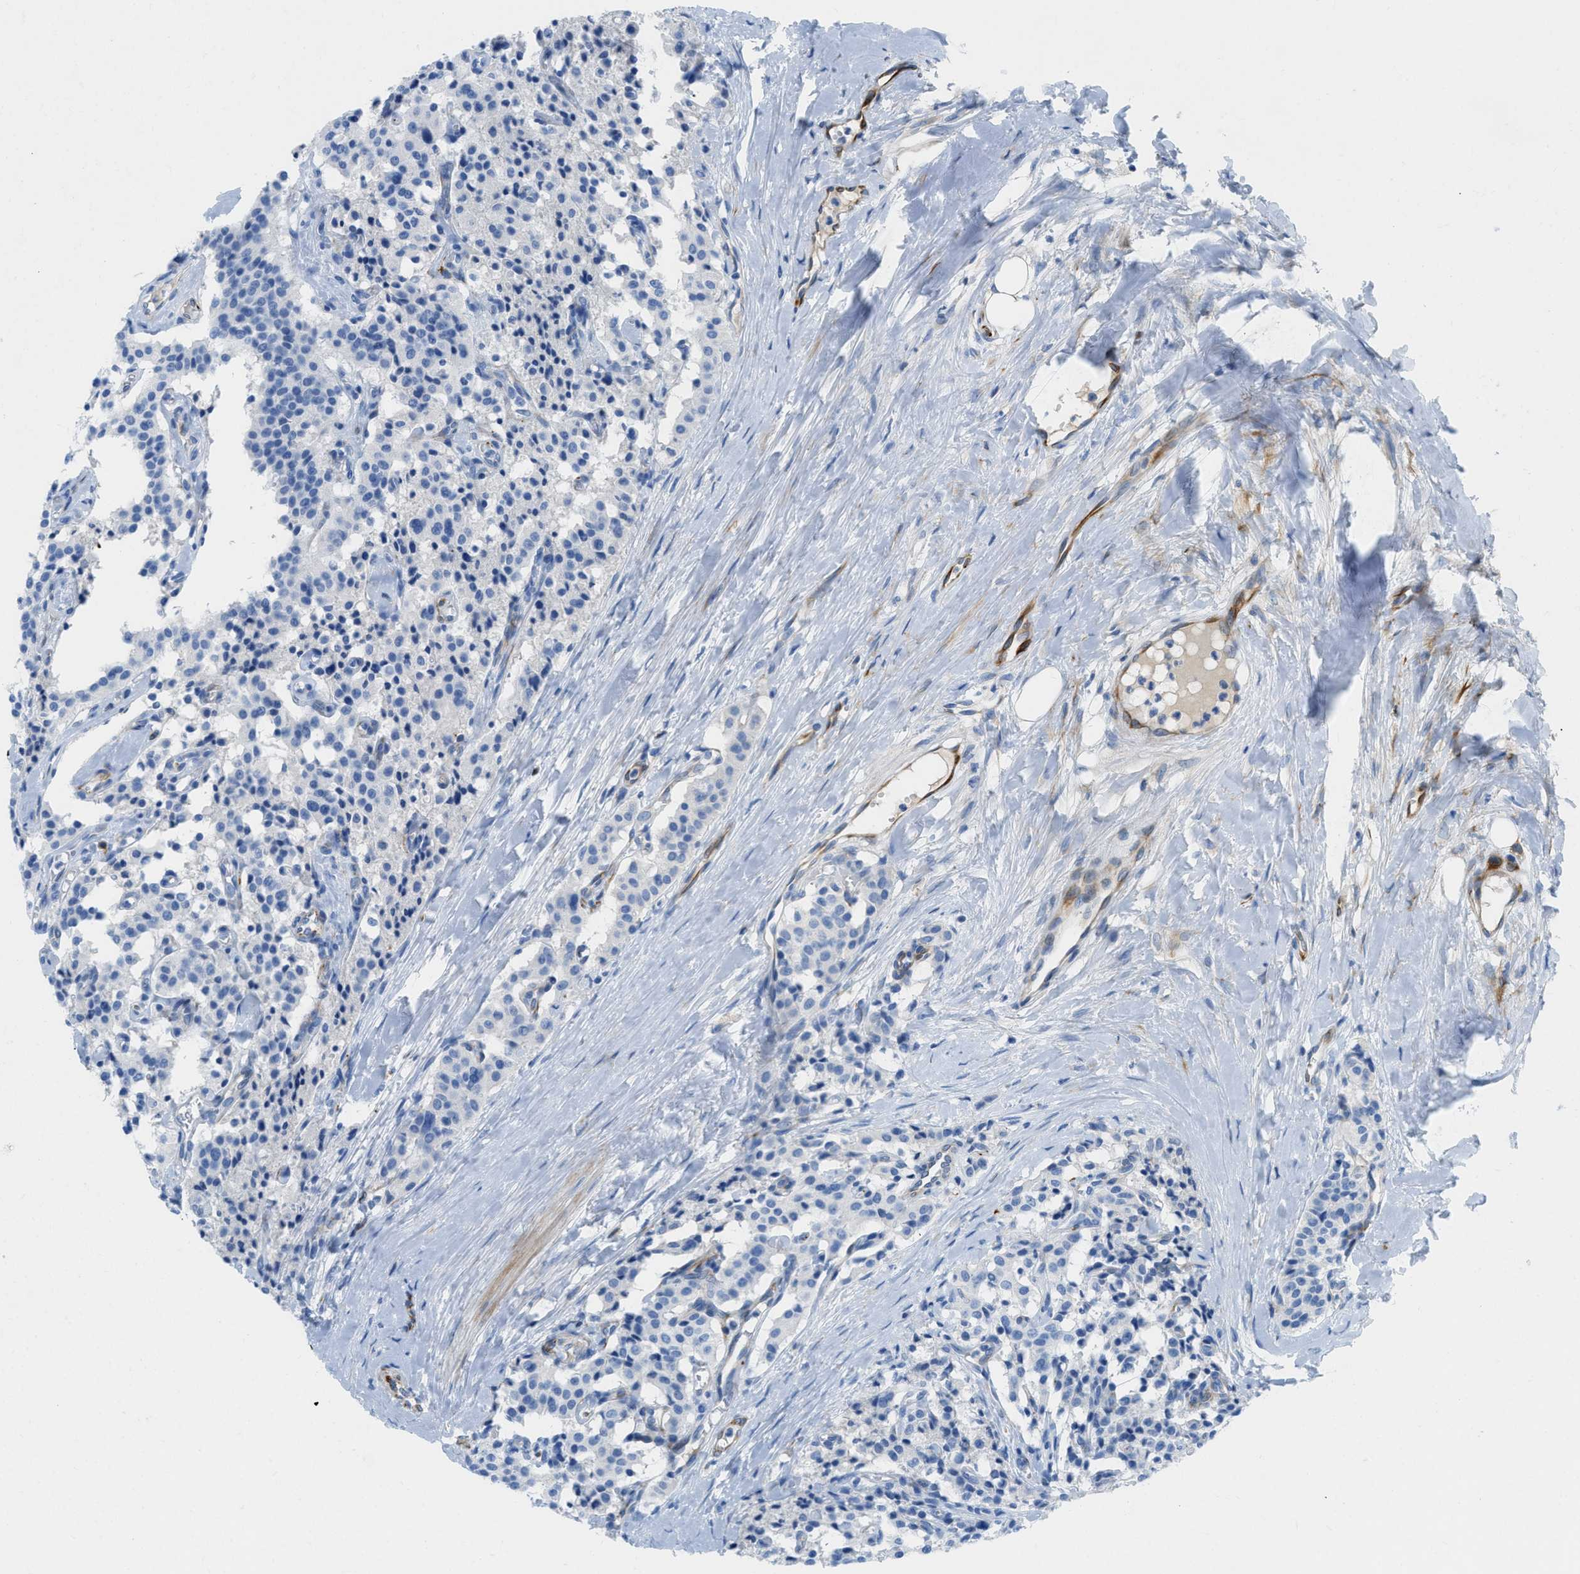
{"staining": {"intensity": "negative", "quantity": "none", "location": "none"}, "tissue": "carcinoid", "cell_type": "Tumor cells", "image_type": "cancer", "snomed": [{"axis": "morphology", "description": "Carcinoid, malignant, NOS"}, {"axis": "topography", "description": "Lung"}], "caption": "An immunohistochemistry (IHC) photomicrograph of carcinoid is shown. There is no staining in tumor cells of carcinoid. The staining is performed using DAB brown chromogen with nuclei counter-stained in using hematoxylin.", "gene": "XCR1", "patient": {"sex": "male", "age": 30}}